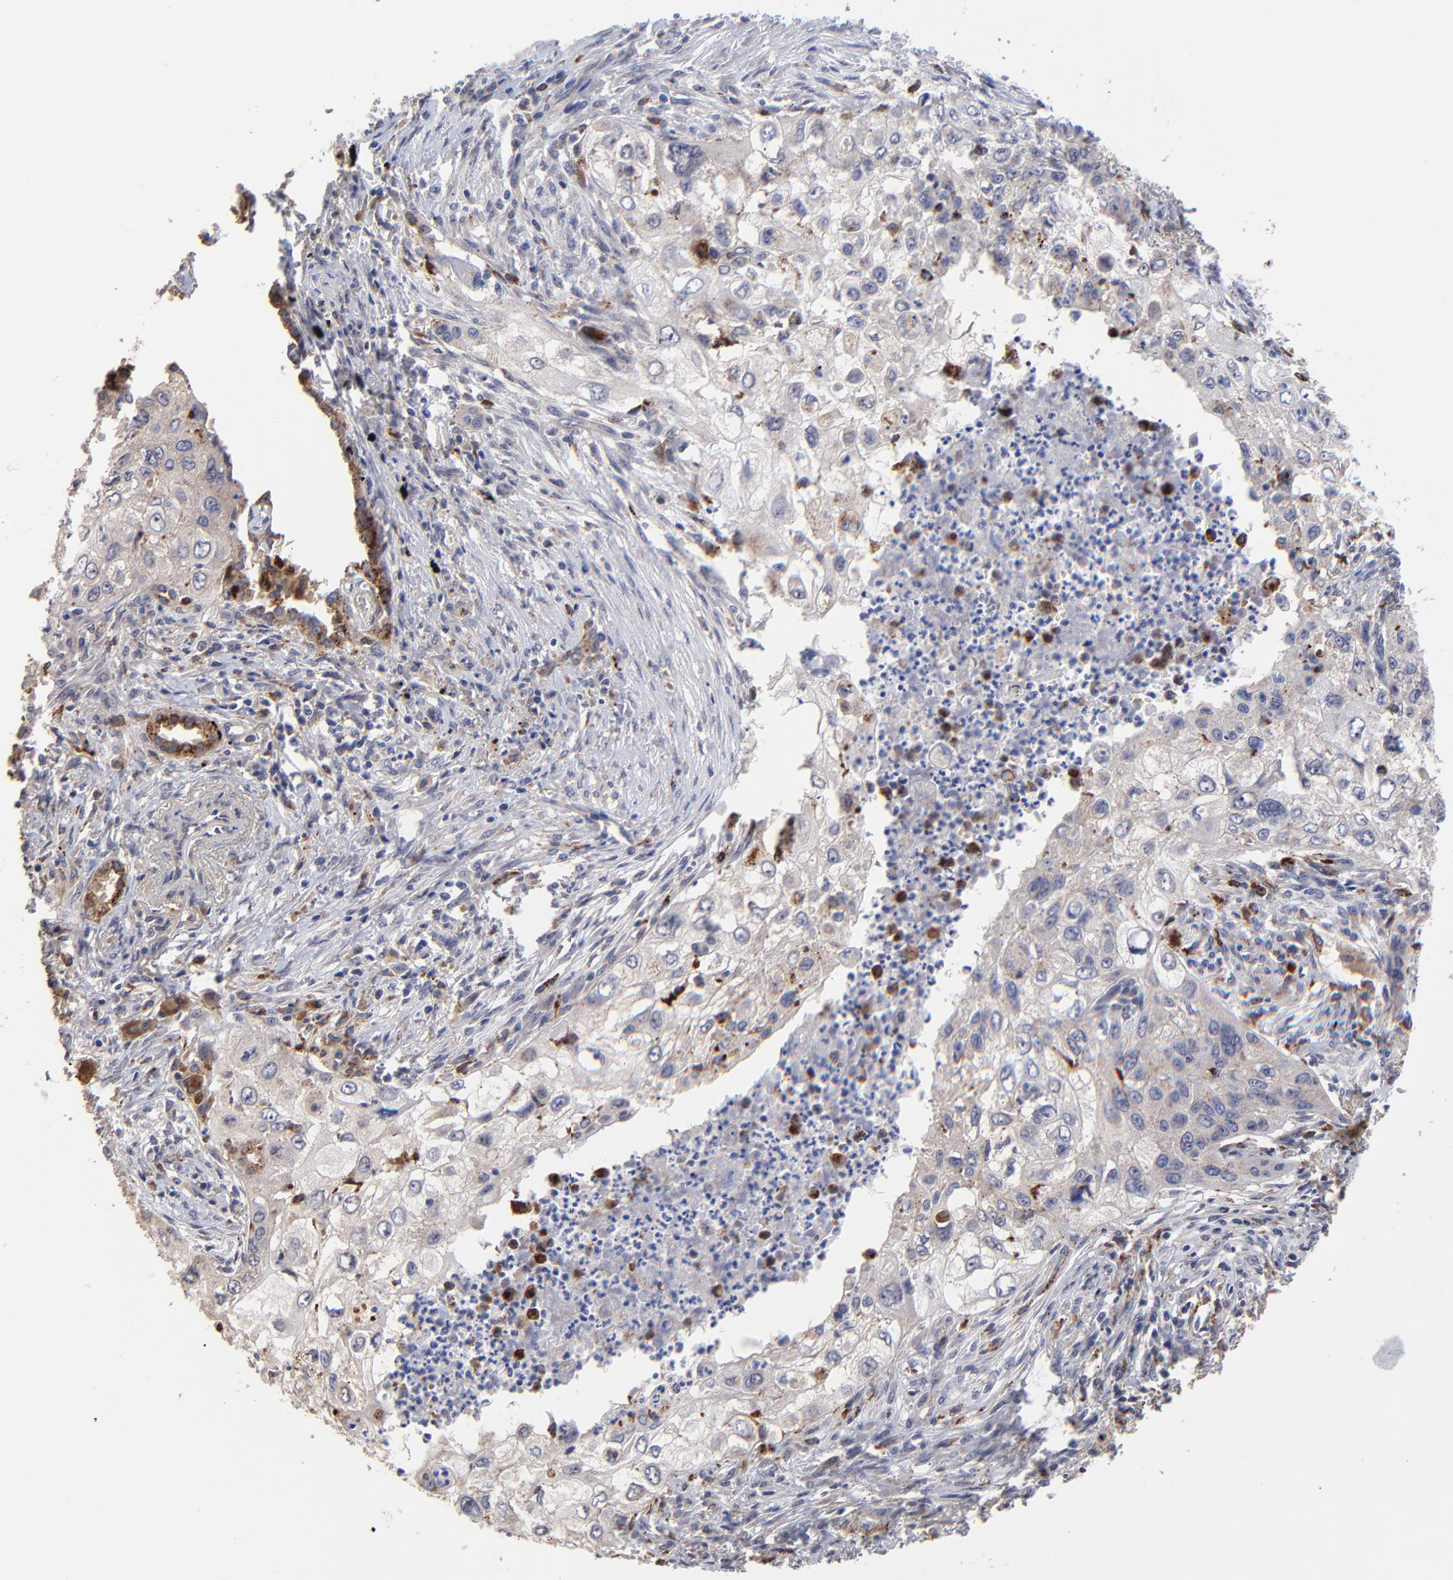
{"staining": {"intensity": "moderate", "quantity": "<25%", "location": "cytoplasmic/membranous"}, "tissue": "lung cancer", "cell_type": "Tumor cells", "image_type": "cancer", "snomed": [{"axis": "morphology", "description": "Squamous cell carcinoma, NOS"}, {"axis": "topography", "description": "Lung"}], "caption": "Immunohistochemical staining of lung cancer reveals low levels of moderate cytoplasmic/membranous protein staining in about <25% of tumor cells.", "gene": "PDE4B", "patient": {"sex": "male", "age": 71}}